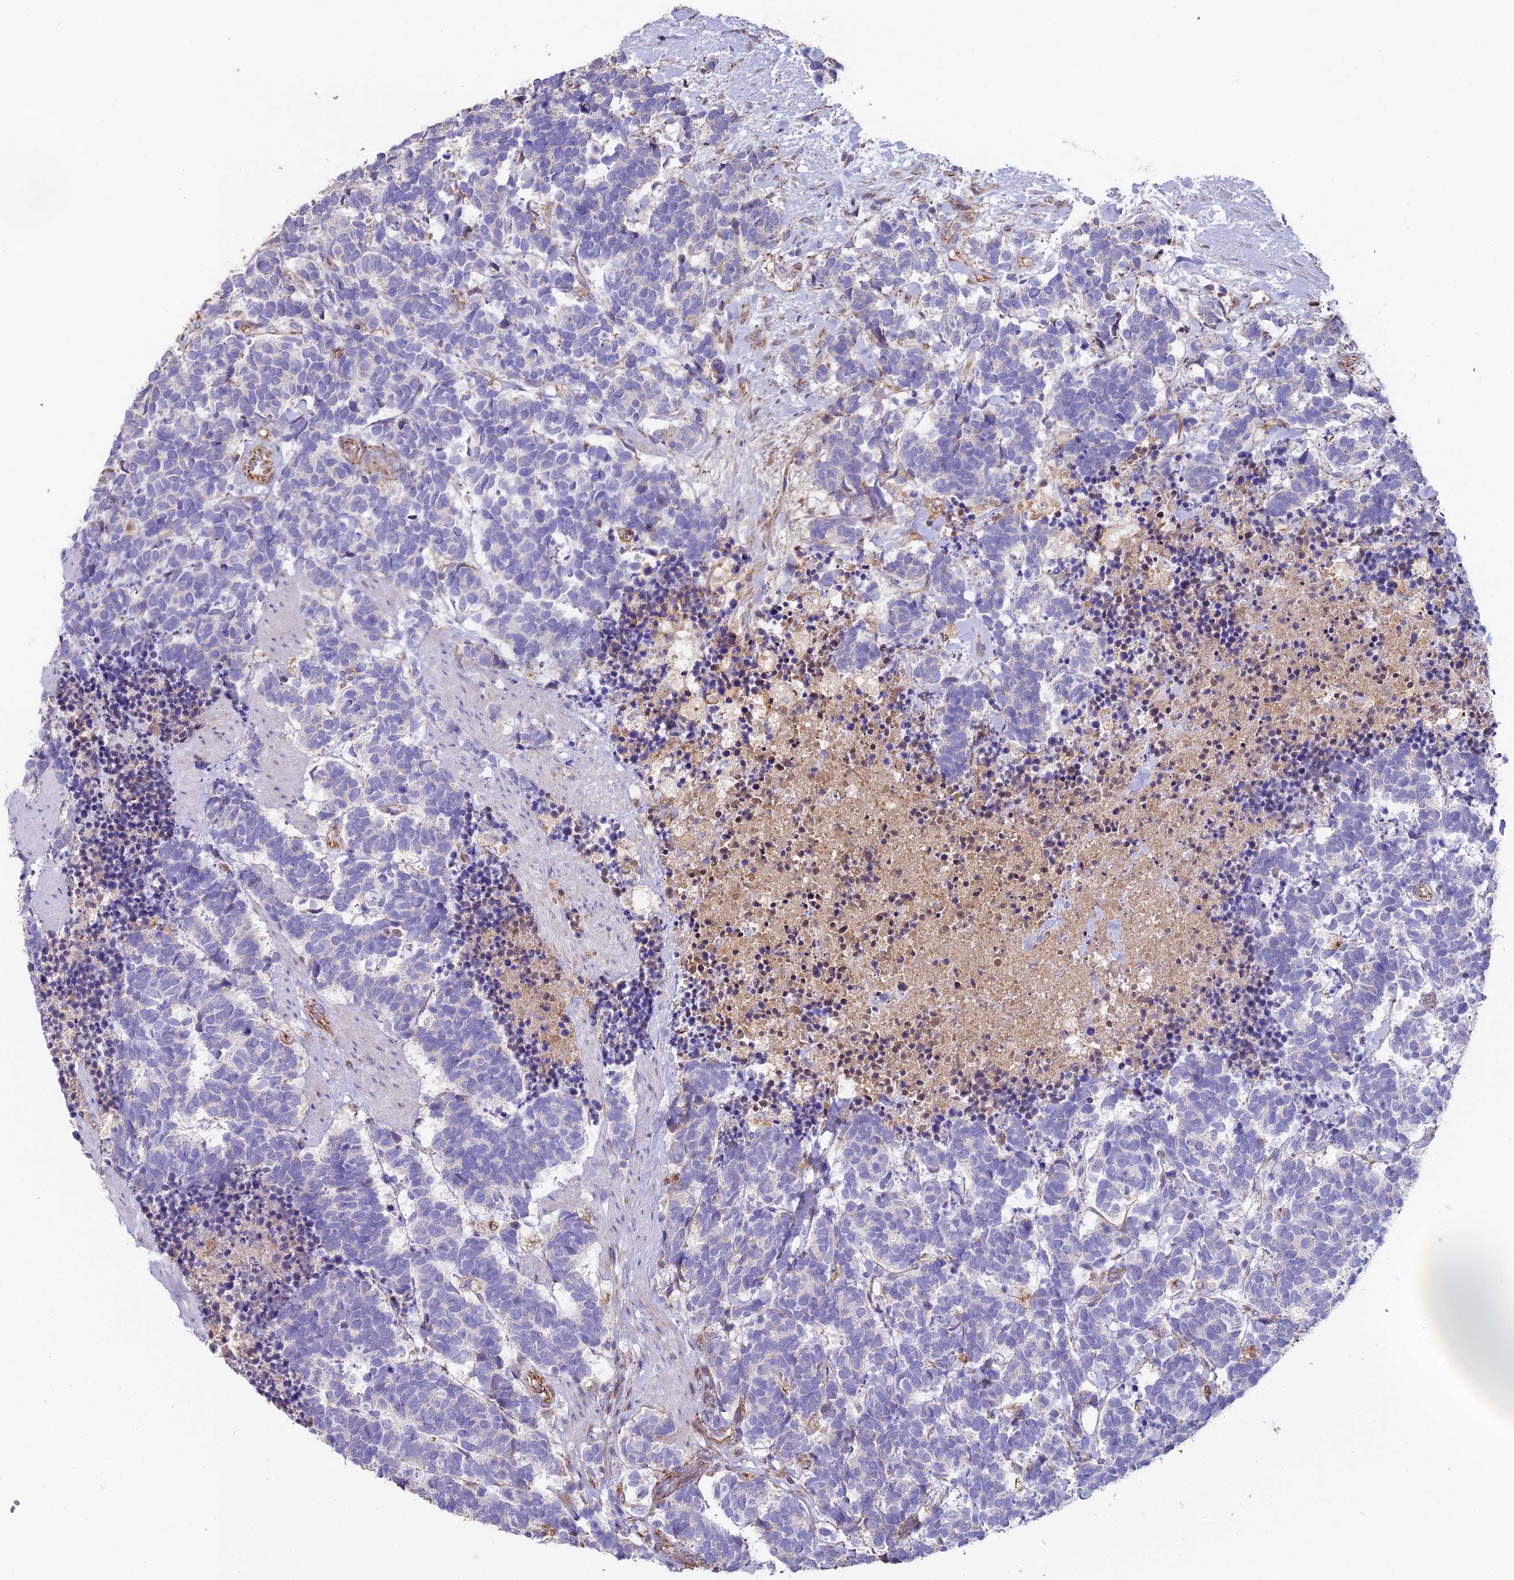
{"staining": {"intensity": "negative", "quantity": "none", "location": "none"}, "tissue": "carcinoid", "cell_type": "Tumor cells", "image_type": "cancer", "snomed": [{"axis": "morphology", "description": "Carcinoma, NOS"}, {"axis": "morphology", "description": "Carcinoid, malignant, NOS"}, {"axis": "topography", "description": "Prostate"}], "caption": "IHC photomicrograph of human carcinoma stained for a protein (brown), which exhibits no positivity in tumor cells.", "gene": "BEX4", "patient": {"sex": "male", "age": 57}}